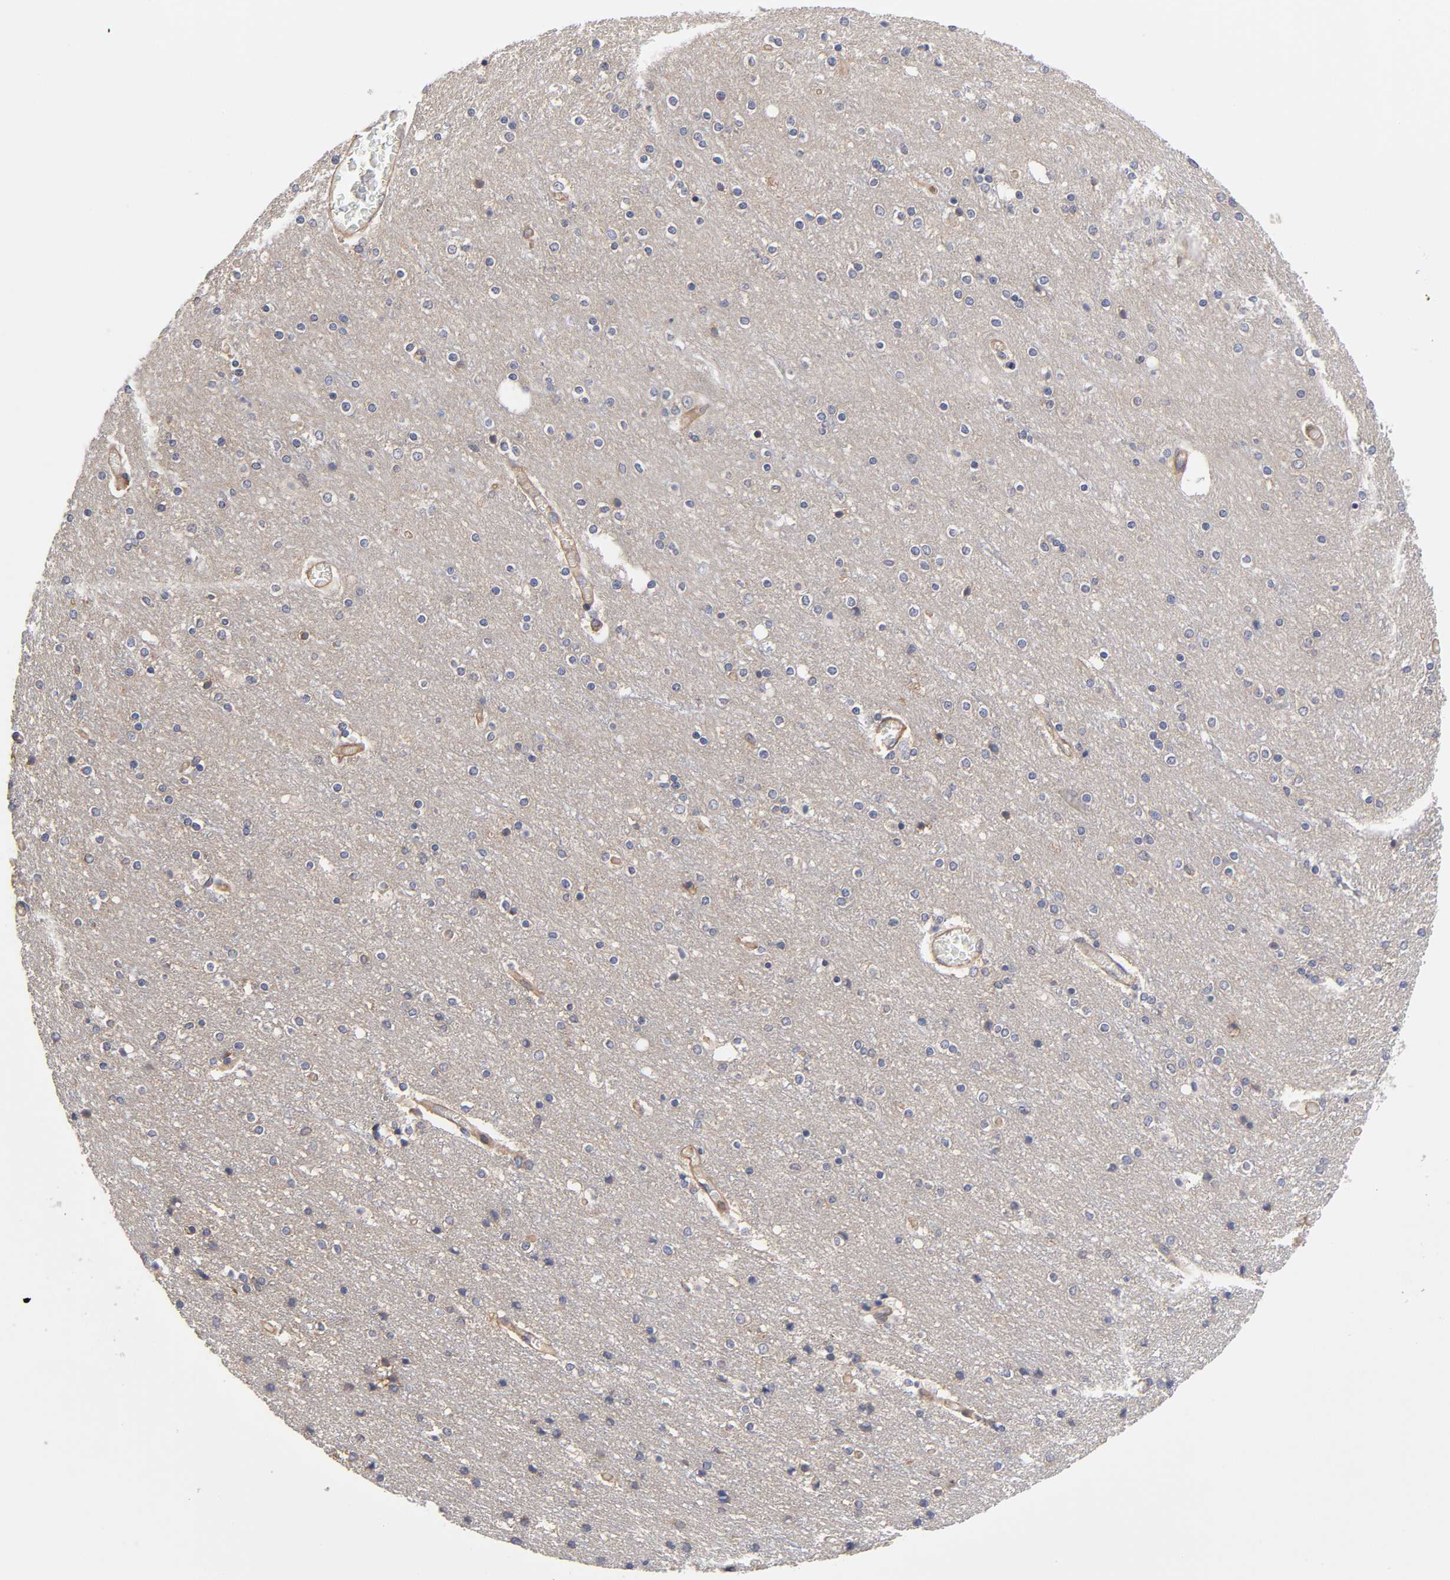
{"staining": {"intensity": "moderate", "quantity": ">75%", "location": "cytoplasmic/membranous"}, "tissue": "cerebral cortex", "cell_type": "Endothelial cells", "image_type": "normal", "snomed": [{"axis": "morphology", "description": "Normal tissue, NOS"}, {"axis": "topography", "description": "Cerebral cortex"}], "caption": "Moderate cytoplasmic/membranous staining is appreciated in about >75% of endothelial cells in benign cerebral cortex. Immunohistochemistry stains the protein in brown and the nuclei are stained blue.", "gene": "STRN3", "patient": {"sex": "female", "age": 54}}